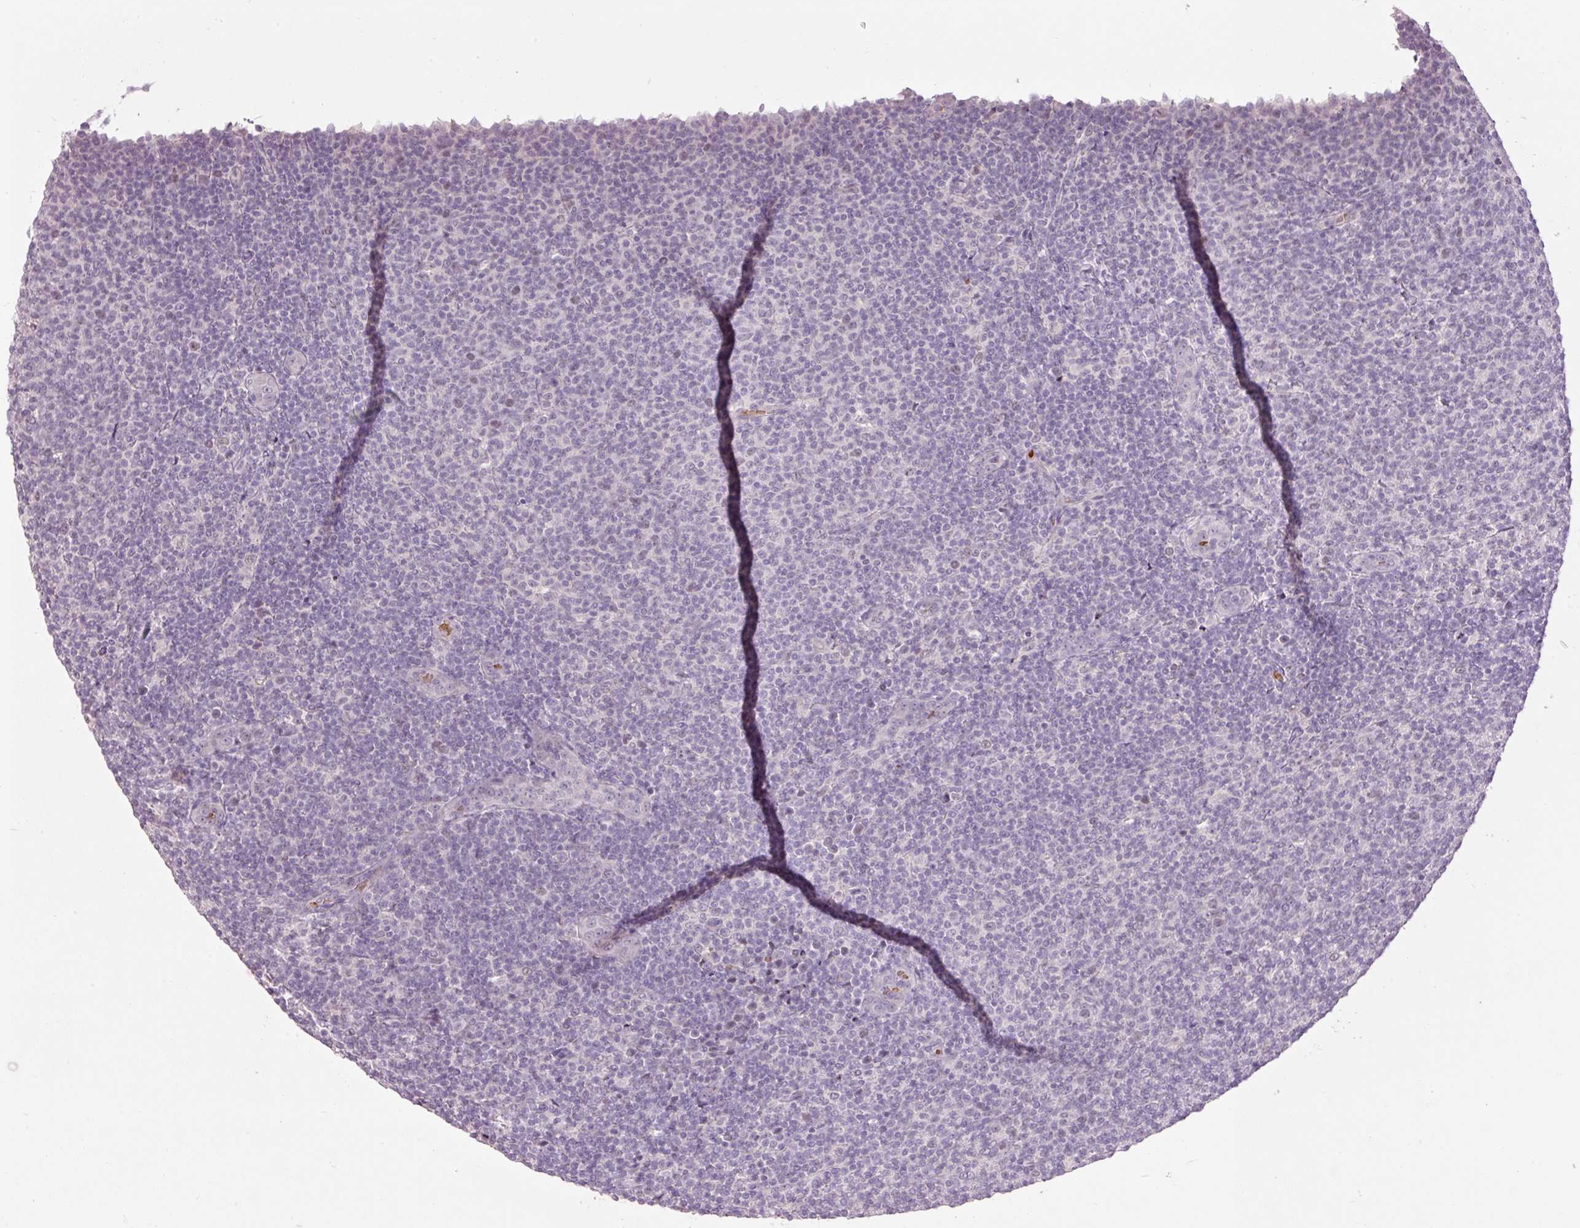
{"staining": {"intensity": "weak", "quantity": "<25%", "location": "nuclear"}, "tissue": "lymphoma", "cell_type": "Tumor cells", "image_type": "cancer", "snomed": [{"axis": "morphology", "description": "Malignant lymphoma, non-Hodgkin's type, Low grade"}, {"axis": "topography", "description": "Lymph node"}], "caption": "Lymphoma stained for a protein using IHC demonstrates no expression tumor cells.", "gene": "LY6G6D", "patient": {"sex": "male", "age": 66}}